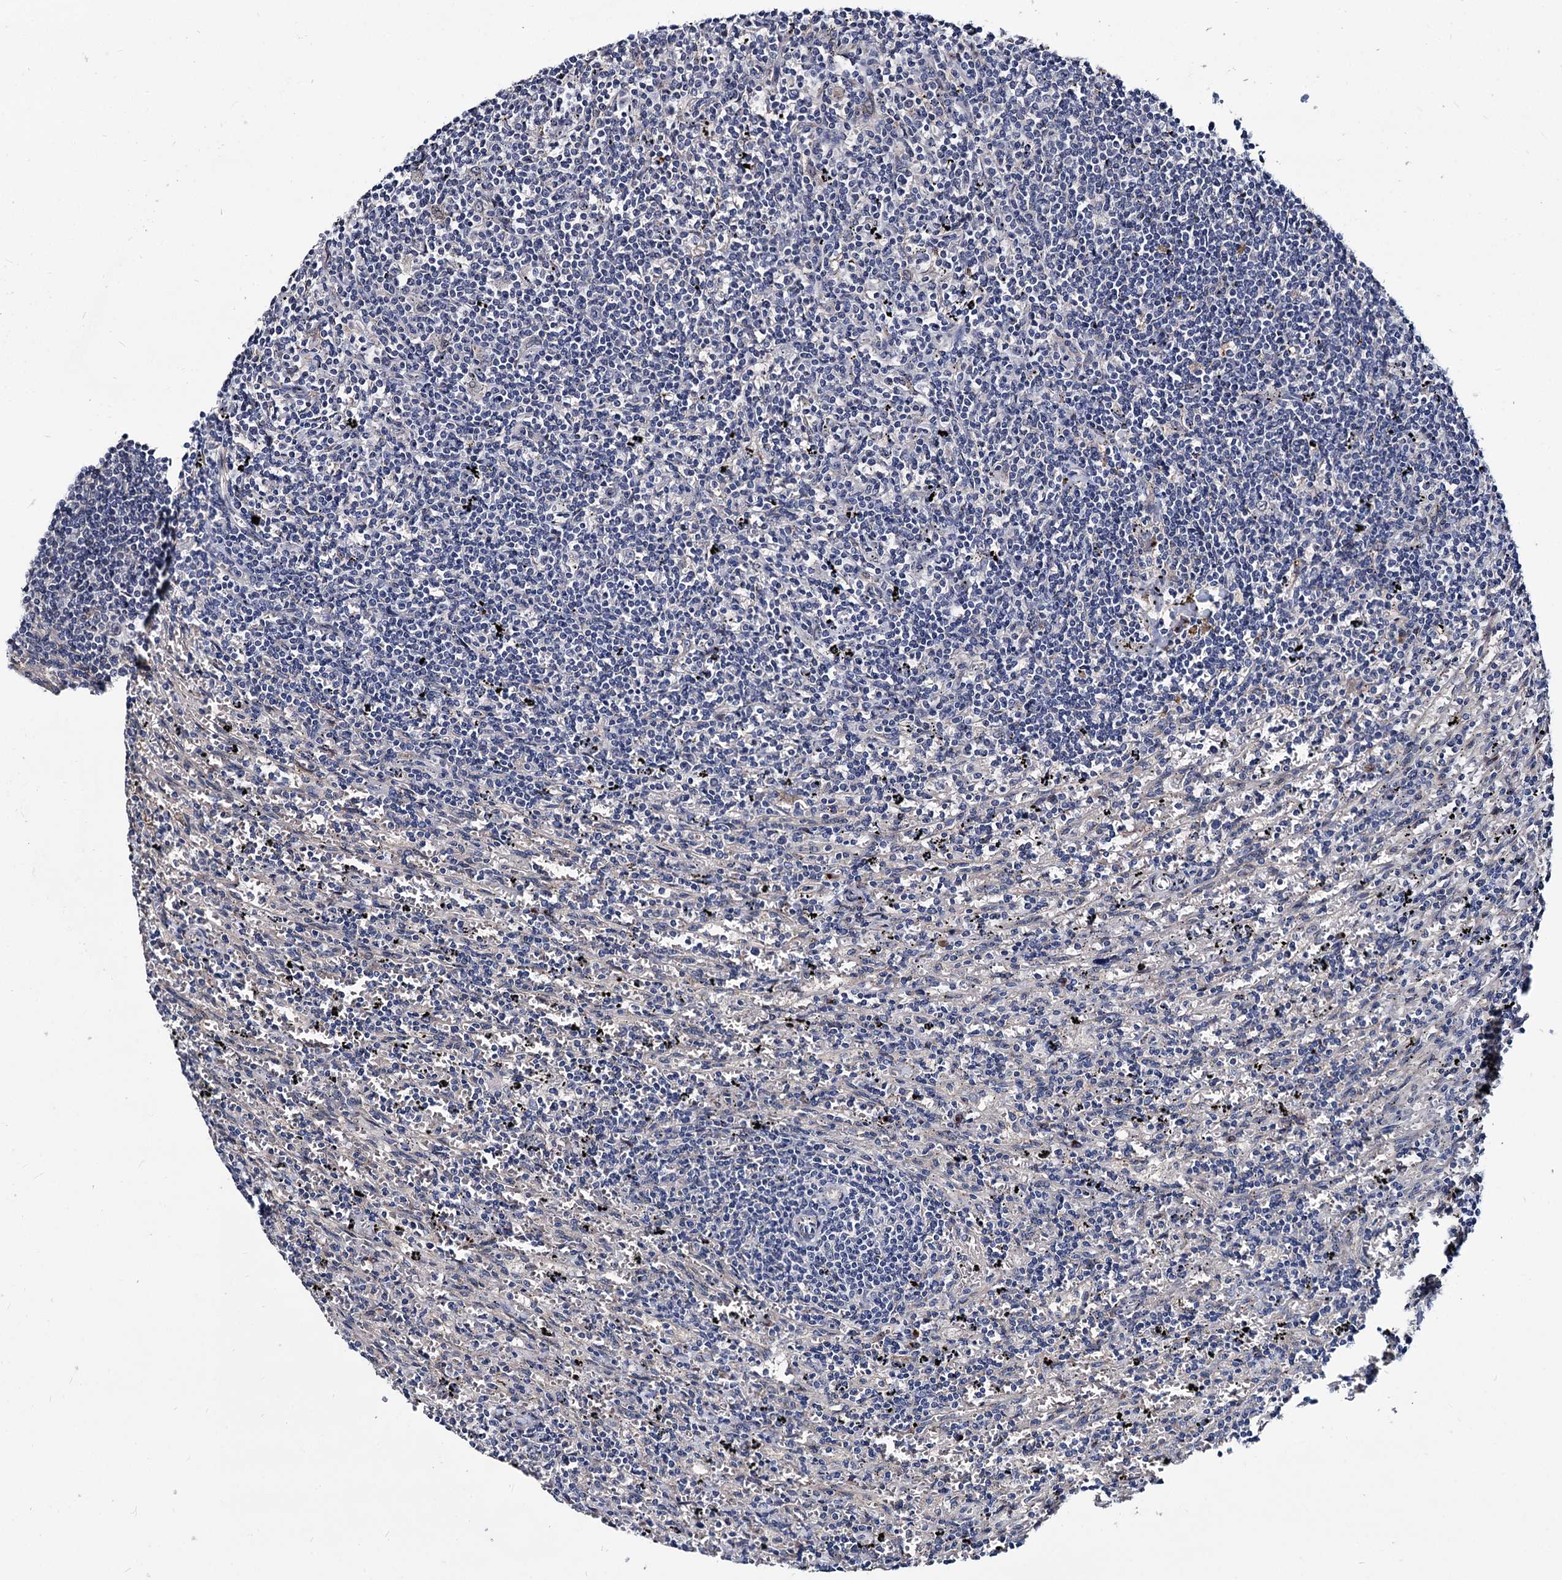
{"staining": {"intensity": "negative", "quantity": "none", "location": "none"}, "tissue": "lymphoma", "cell_type": "Tumor cells", "image_type": "cancer", "snomed": [{"axis": "morphology", "description": "Malignant lymphoma, non-Hodgkin's type, Low grade"}, {"axis": "topography", "description": "Spleen"}], "caption": "This is an immunohistochemistry histopathology image of lymphoma. There is no expression in tumor cells.", "gene": "SMAGP", "patient": {"sex": "male", "age": 76}}